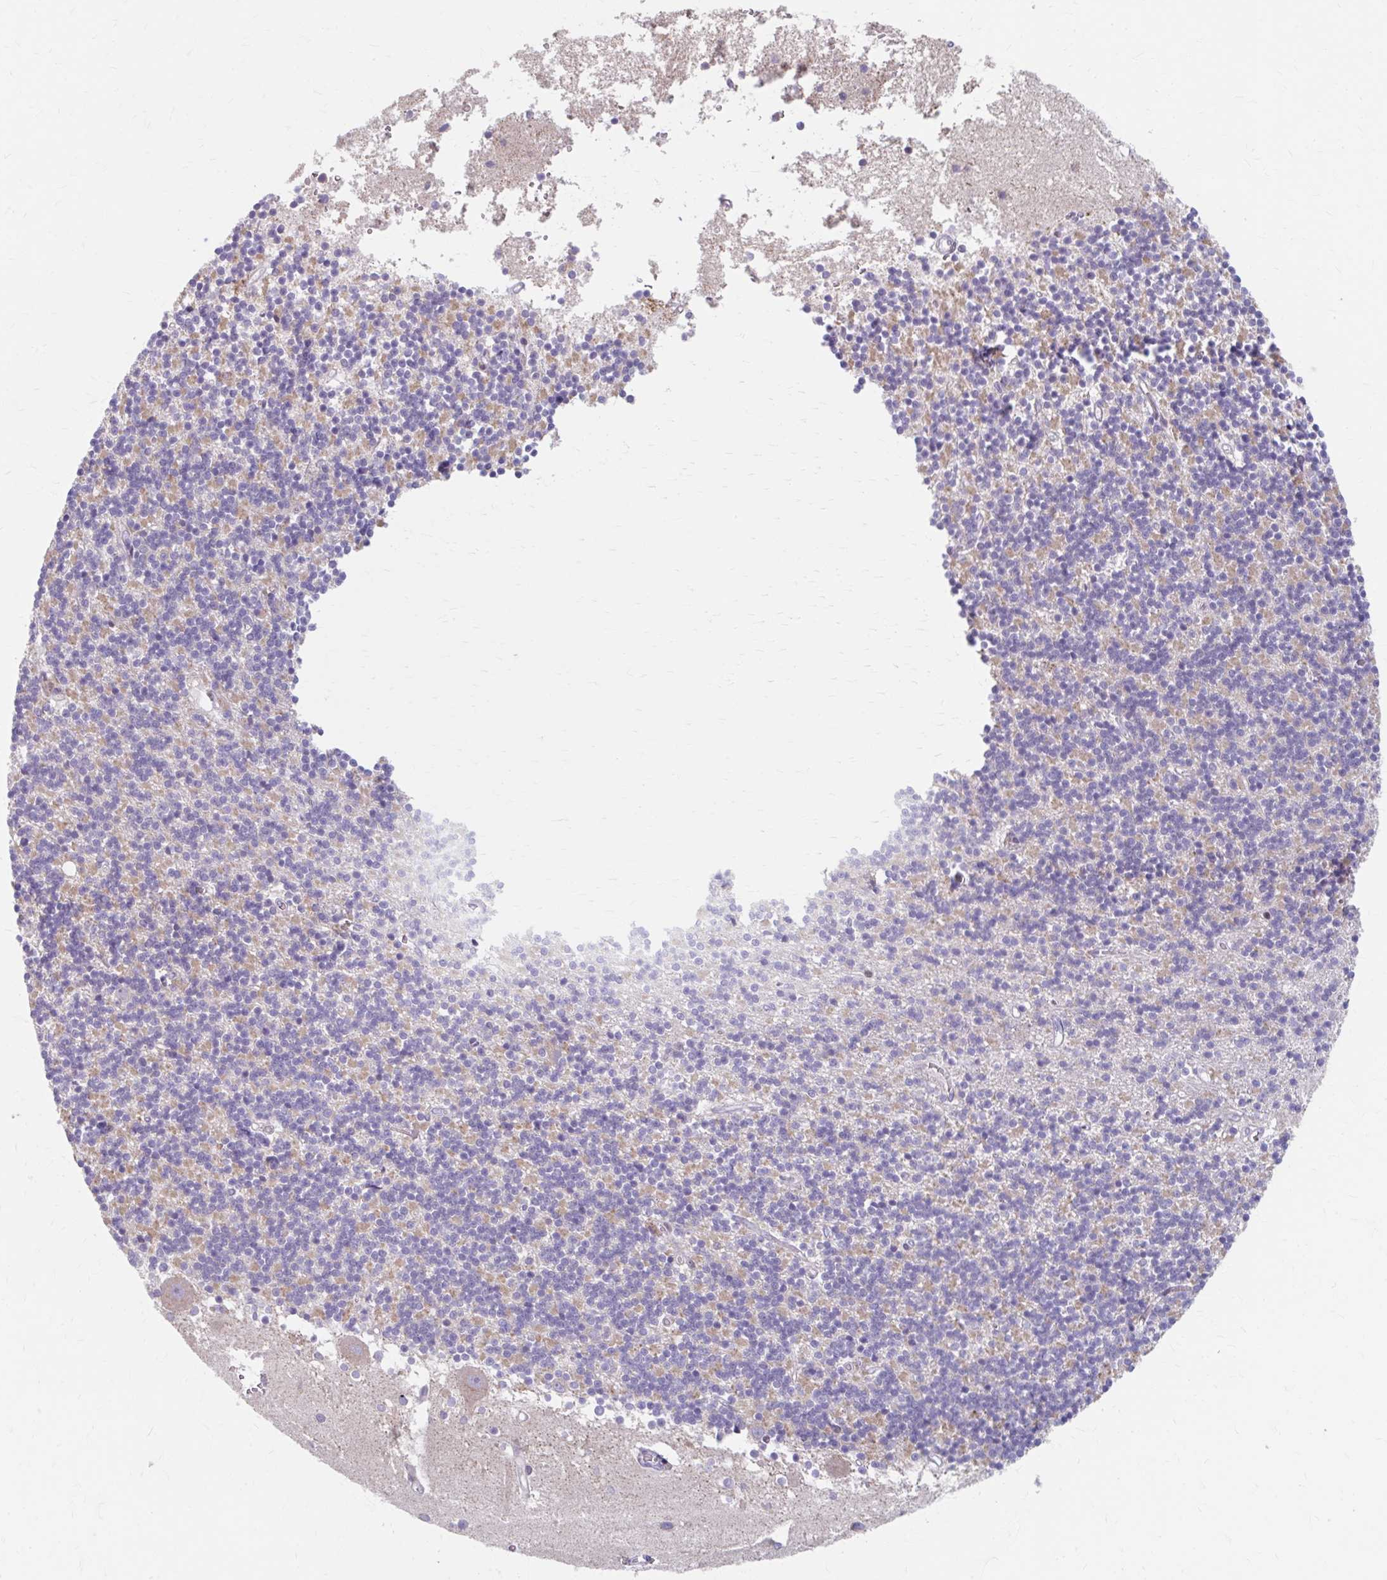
{"staining": {"intensity": "moderate", "quantity": "25%-75%", "location": "cytoplasmic/membranous"}, "tissue": "cerebellum", "cell_type": "Cells in granular layer", "image_type": "normal", "snomed": [{"axis": "morphology", "description": "Normal tissue, NOS"}, {"axis": "topography", "description": "Cerebellum"}], "caption": "This histopathology image shows IHC staining of normal cerebellum, with medium moderate cytoplasmic/membranous staining in approximately 25%-75% of cells in granular layer.", "gene": "BEAN1", "patient": {"sex": "male", "age": 54}}